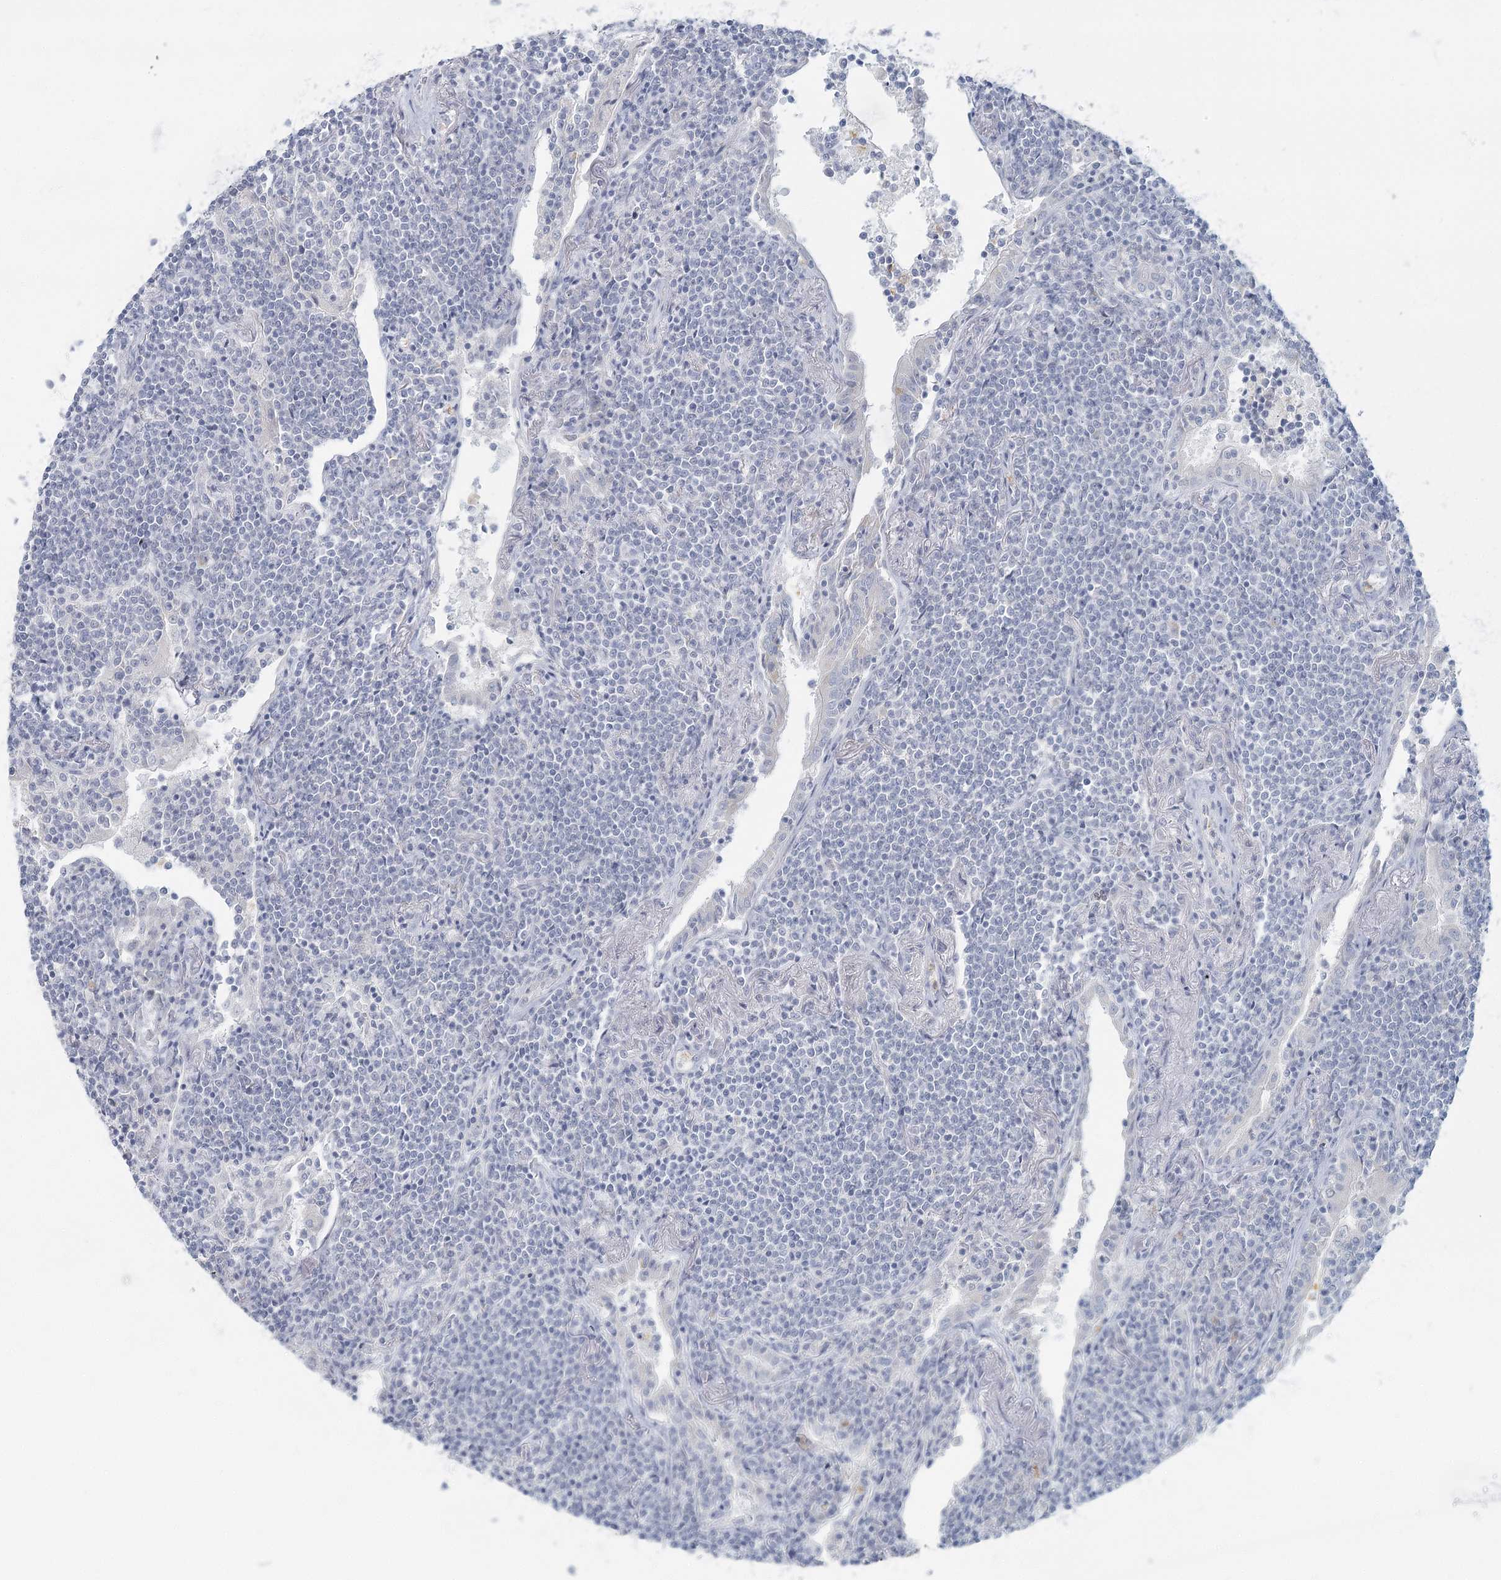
{"staining": {"intensity": "negative", "quantity": "none", "location": "none"}, "tissue": "lymphoma", "cell_type": "Tumor cells", "image_type": "cancer", "snomed": [{"axis": "morphology", "description": "Malignant lymphoma, non-Hodgkin's type, Low grade"}, {"axis": "topography", "description": "Lung"}], "caption": "The immunohistochemistry histopathology image has no significant positivity in tumor cells of lymphoma tissue. The staining is performed using DAB (3,3'-diaminobenzidine) brown chromogen with nuclei counter-stained in using hematoxylin.", "gene": "FAM110C", "patient": {"sex": "female", "age": 71}}